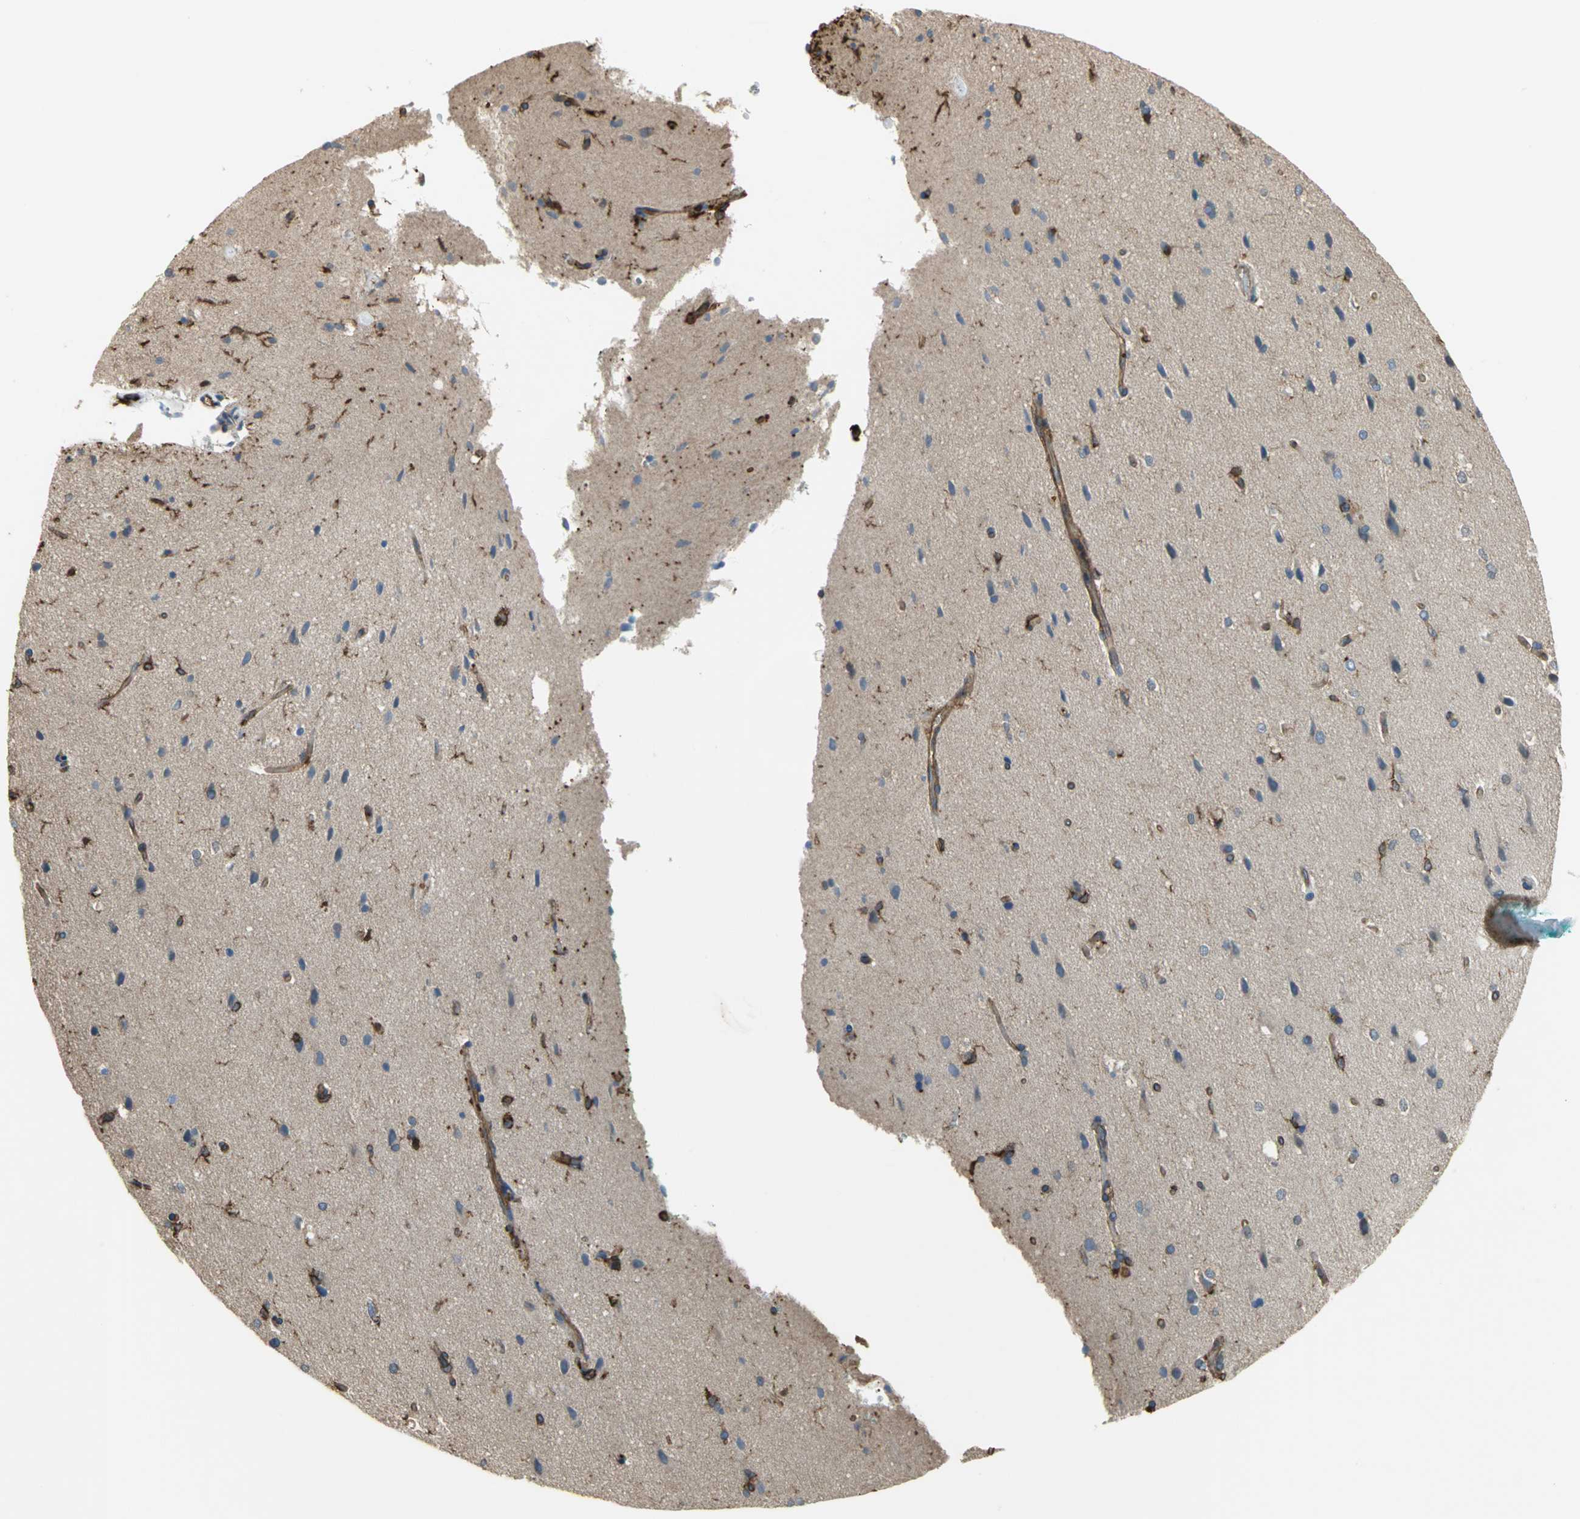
{"staining": {"intensity": "moderate", "quantity": ">75%", "location": "cytoplasmic/membranous"}, "tissue": "cerebral cortex", "cell_type": "Endothelial cells", "image_type": "normal", "snomed": [{"axis": "morphology", "description": "Normal tissue, NOS"}, {"axis": "topography", "description": "Cerebral cortex"}], "caption": "Immunohistochemistry of unremarkable human cerebral cortex reveals medium levels of moderate cytoplasmic/membranous positivity in about >75% of endothelial cells. The protein of interest is stained brown, and the nuclei are stained in blue (DAB (3,3'-diaminobenzidine) IHC with brightfield microscopy, high magnification).", "gene": "TLN1", "patient": {"sex": "male", "age": 62}}